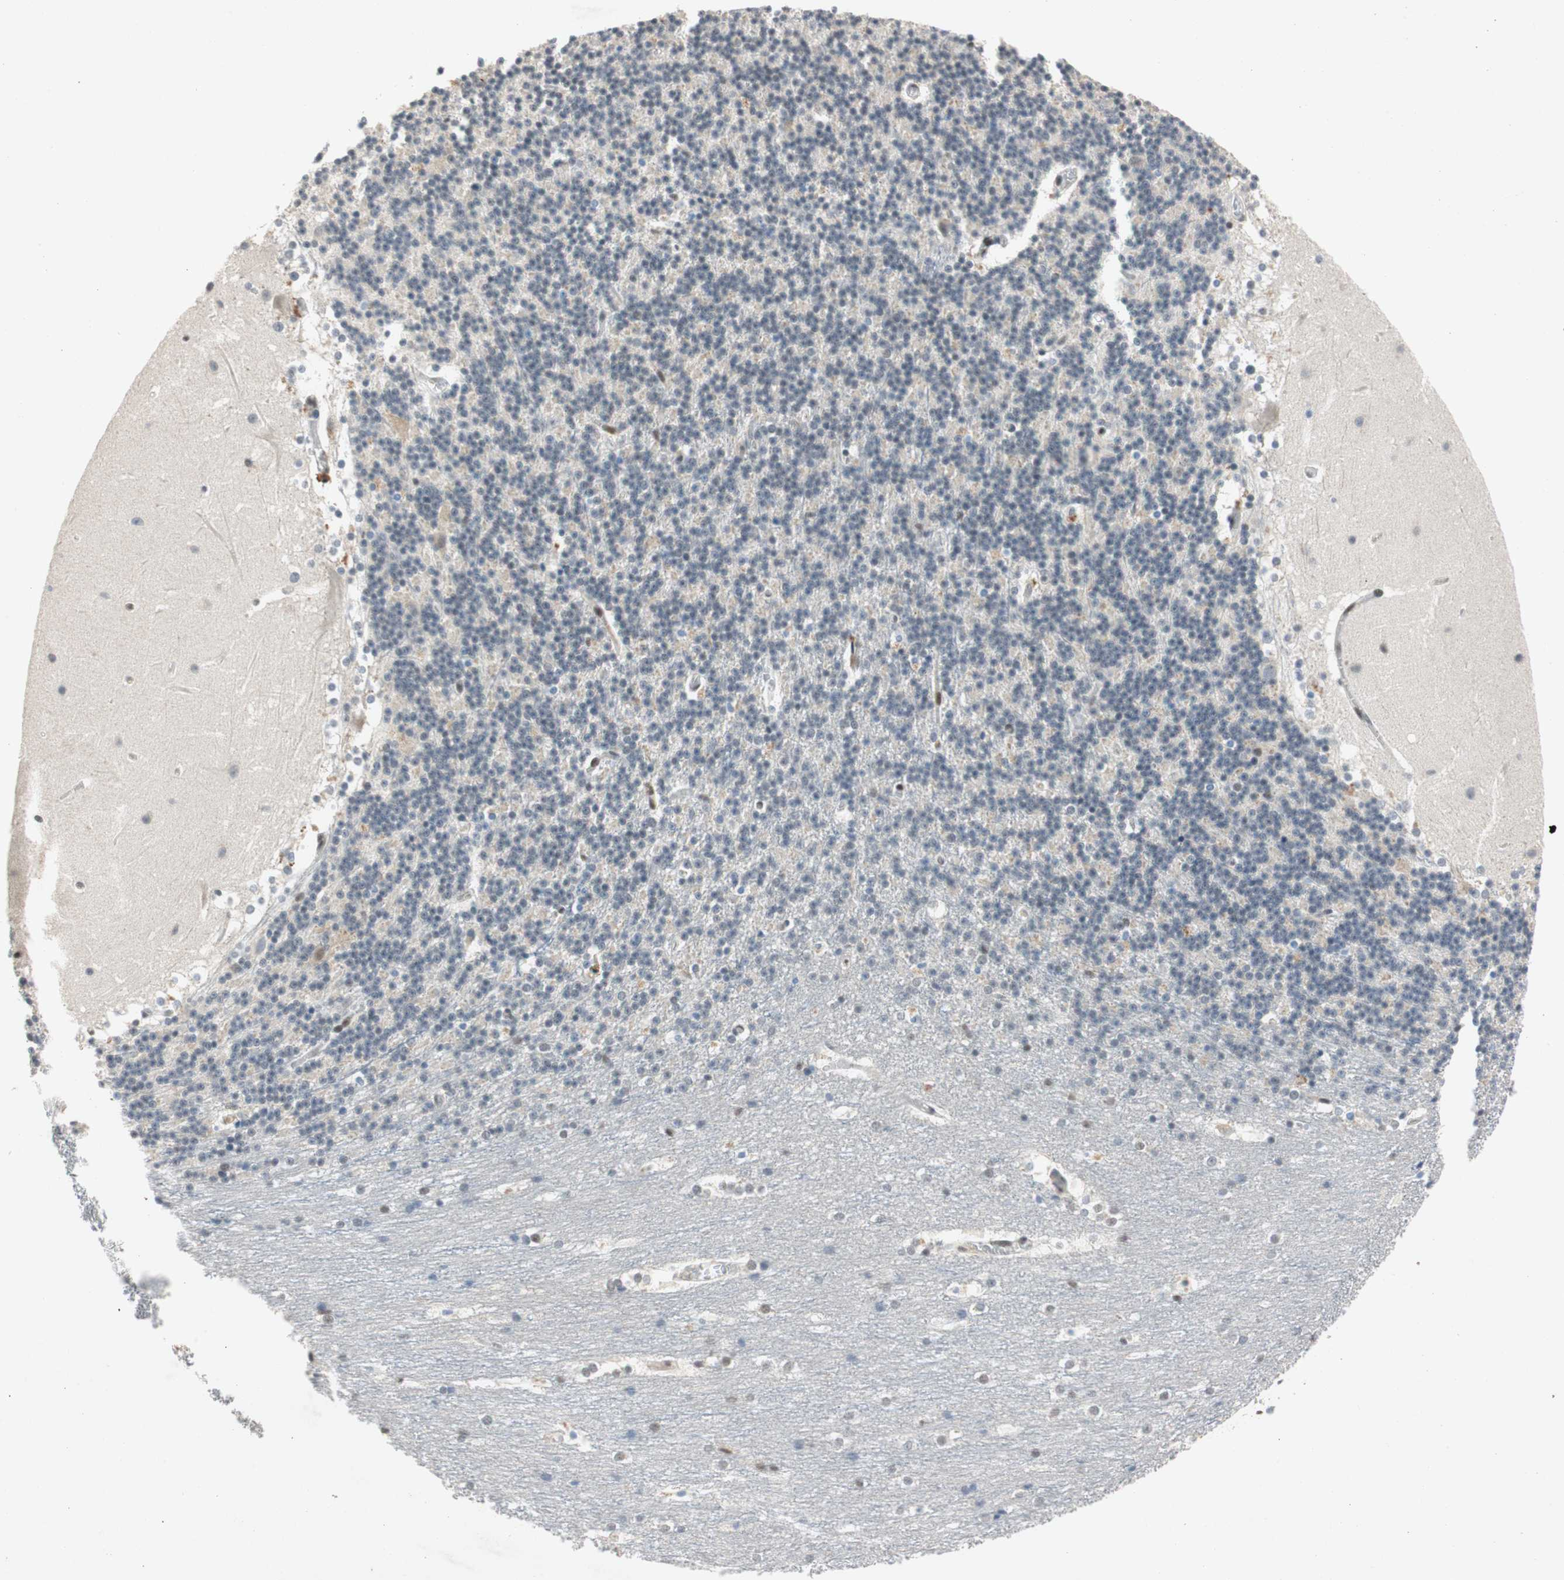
{"staining": {"intensity": "weak", "quantity": "<25%", "location": "nuclear"}, "tissue": "cerebellum", "cell_type": "Cells in granular layer", "image_type": "normal", "snomed": [{"axis": "morphology", "description": "Normal tissue, NOS"}, {"axis": "topography", "description": "Cerebellum"}], "caption": "This is an IHC histopathology image of unremarkable cerebellum. There is no staining in cells in granular layer.", "gene": "NCBP3", "patient": {"sex": "female", "age": 19}}